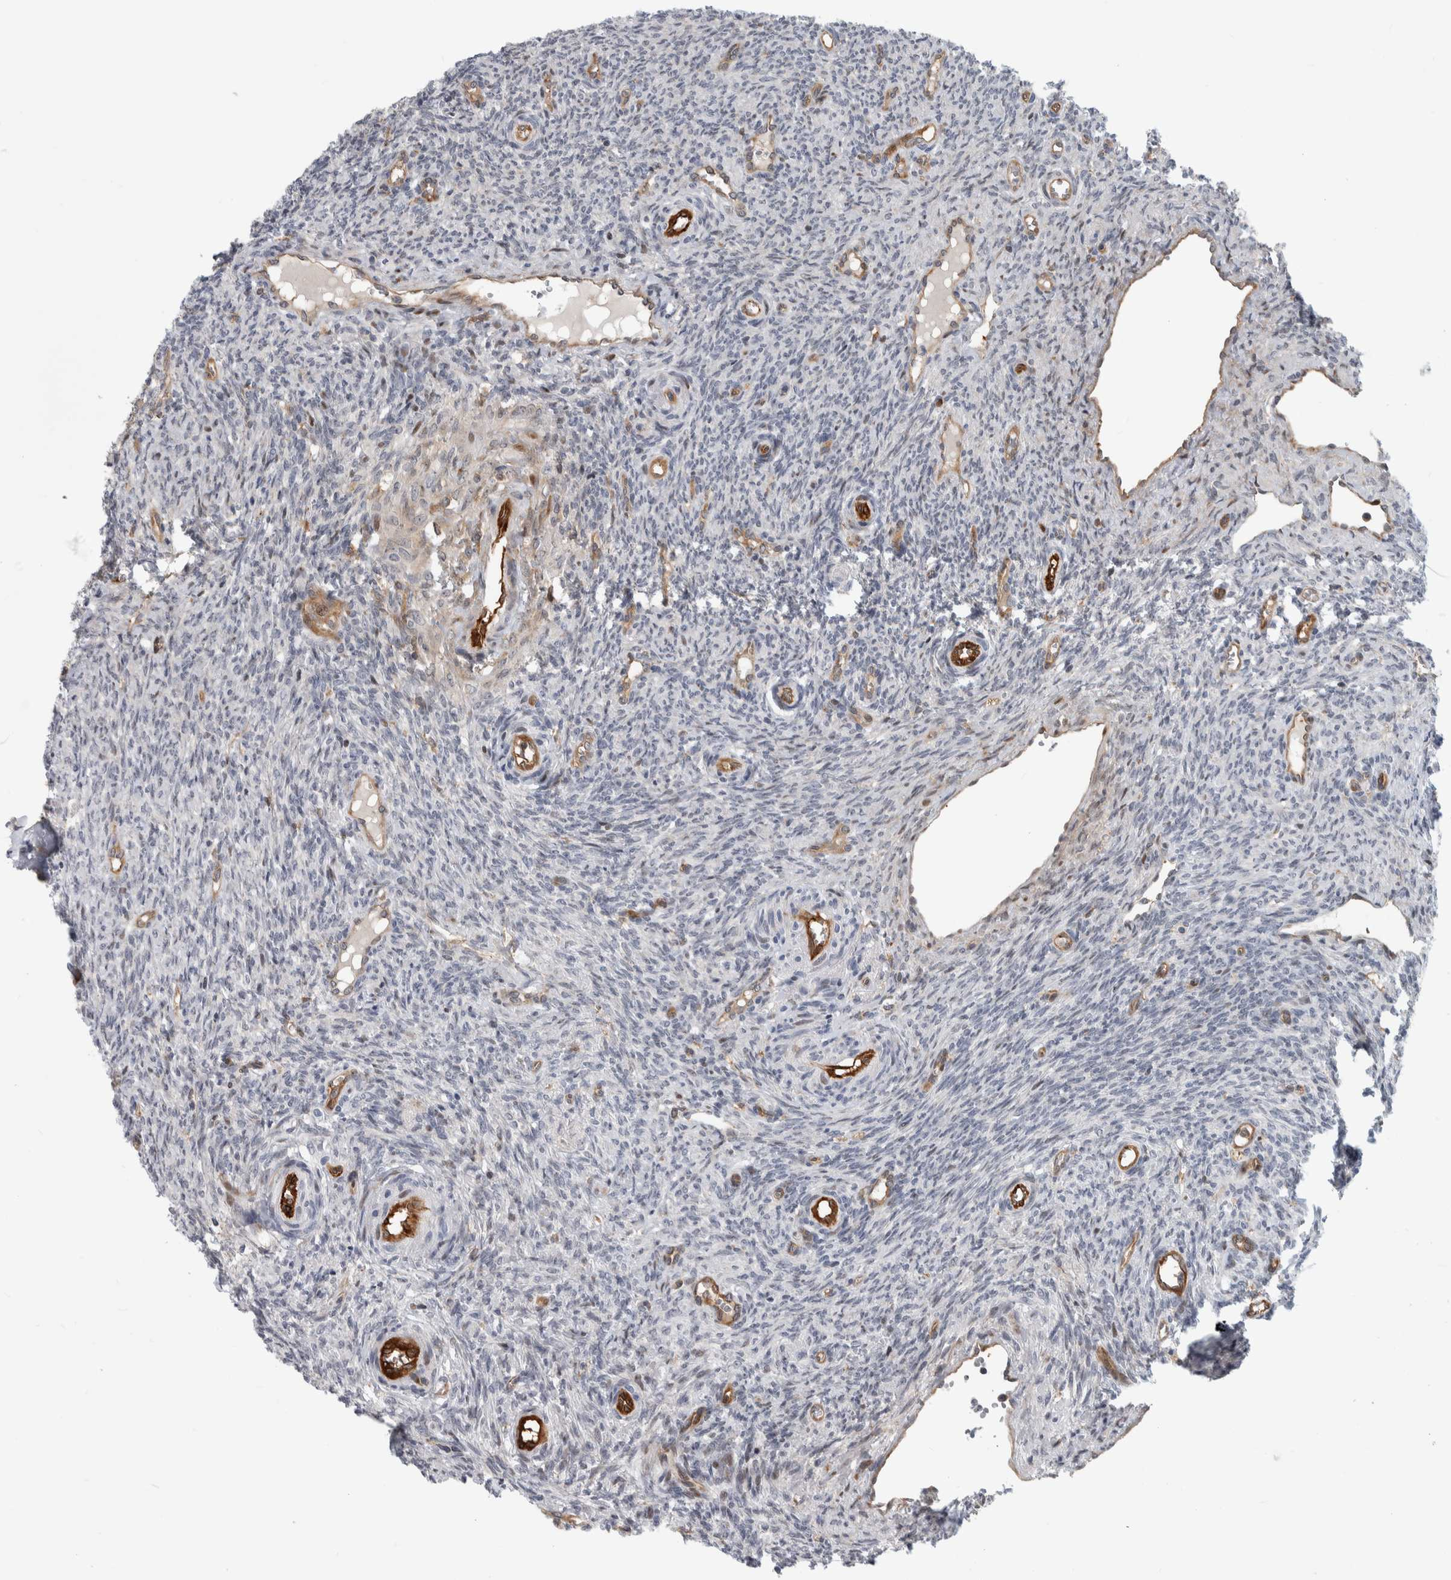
{"staining": {"intensity": "moderate", "quantity": ">75%", "location": "cytoplasmic/membranous"}, "tissue": "ovary", "cell_type": "Follicle cells", "image_type": "normal", "snomed": [{"axis": "morphology", "description": "Normal tissue, NOS"}, {"axis": "topography", "description": "Ovary"}], "caption": "Protein analysis of normal ovary displays moderate cytoplasmic/membranous staining in about >75% of follicle cells. The protein of interest is stained brown, and the nuclei are stained in blue (DAB IHC with brightfield microscopy, high magnification).", "gene": "MSL1", "patient": {"sex": "female", "age": 41}}